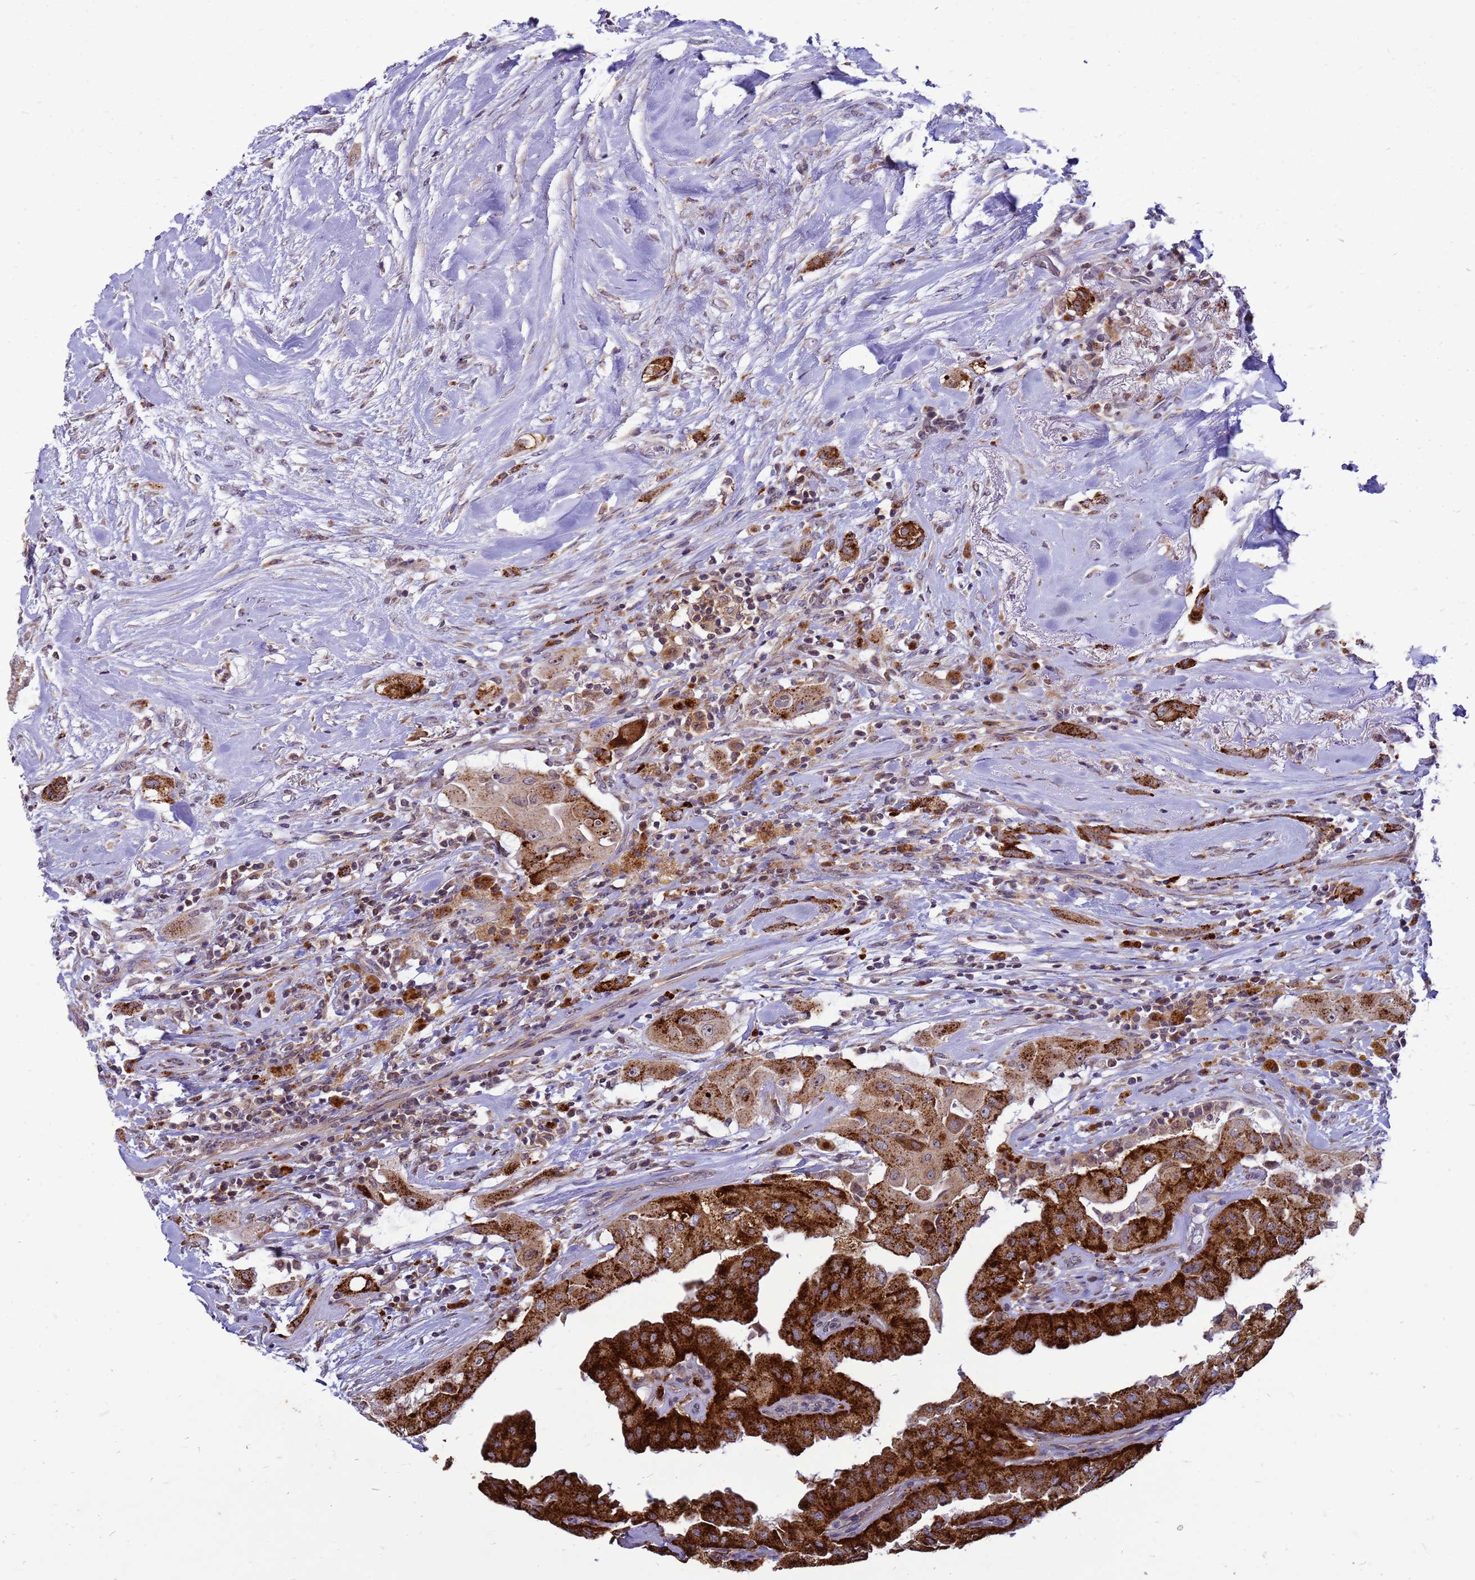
{"staining": {"intensity": "strong", "quantity": ">75%", "location": "cytoplasmic/membranous"}, "tissue": "thyroid cancer", "cell_type": "Tumor cells", "image_type": "cancer", "snomed": [{"axis": "morphology", "description": "Papillary adenocarcinoma, NOS"}, {"axis": "topography", "description": "Thyroid gland"}], "caption": "Immunohistochemistry (IHC) (DAB (3,3'-diaminobenzidine)) staining of papillary adenocarcinoma (thyroid) exhibits strong cytoplasmic/membranous protein staining in about >75% of tumor cells.", "gene": "C12orf43", "patient": {"sex": "female", "age": 59}}